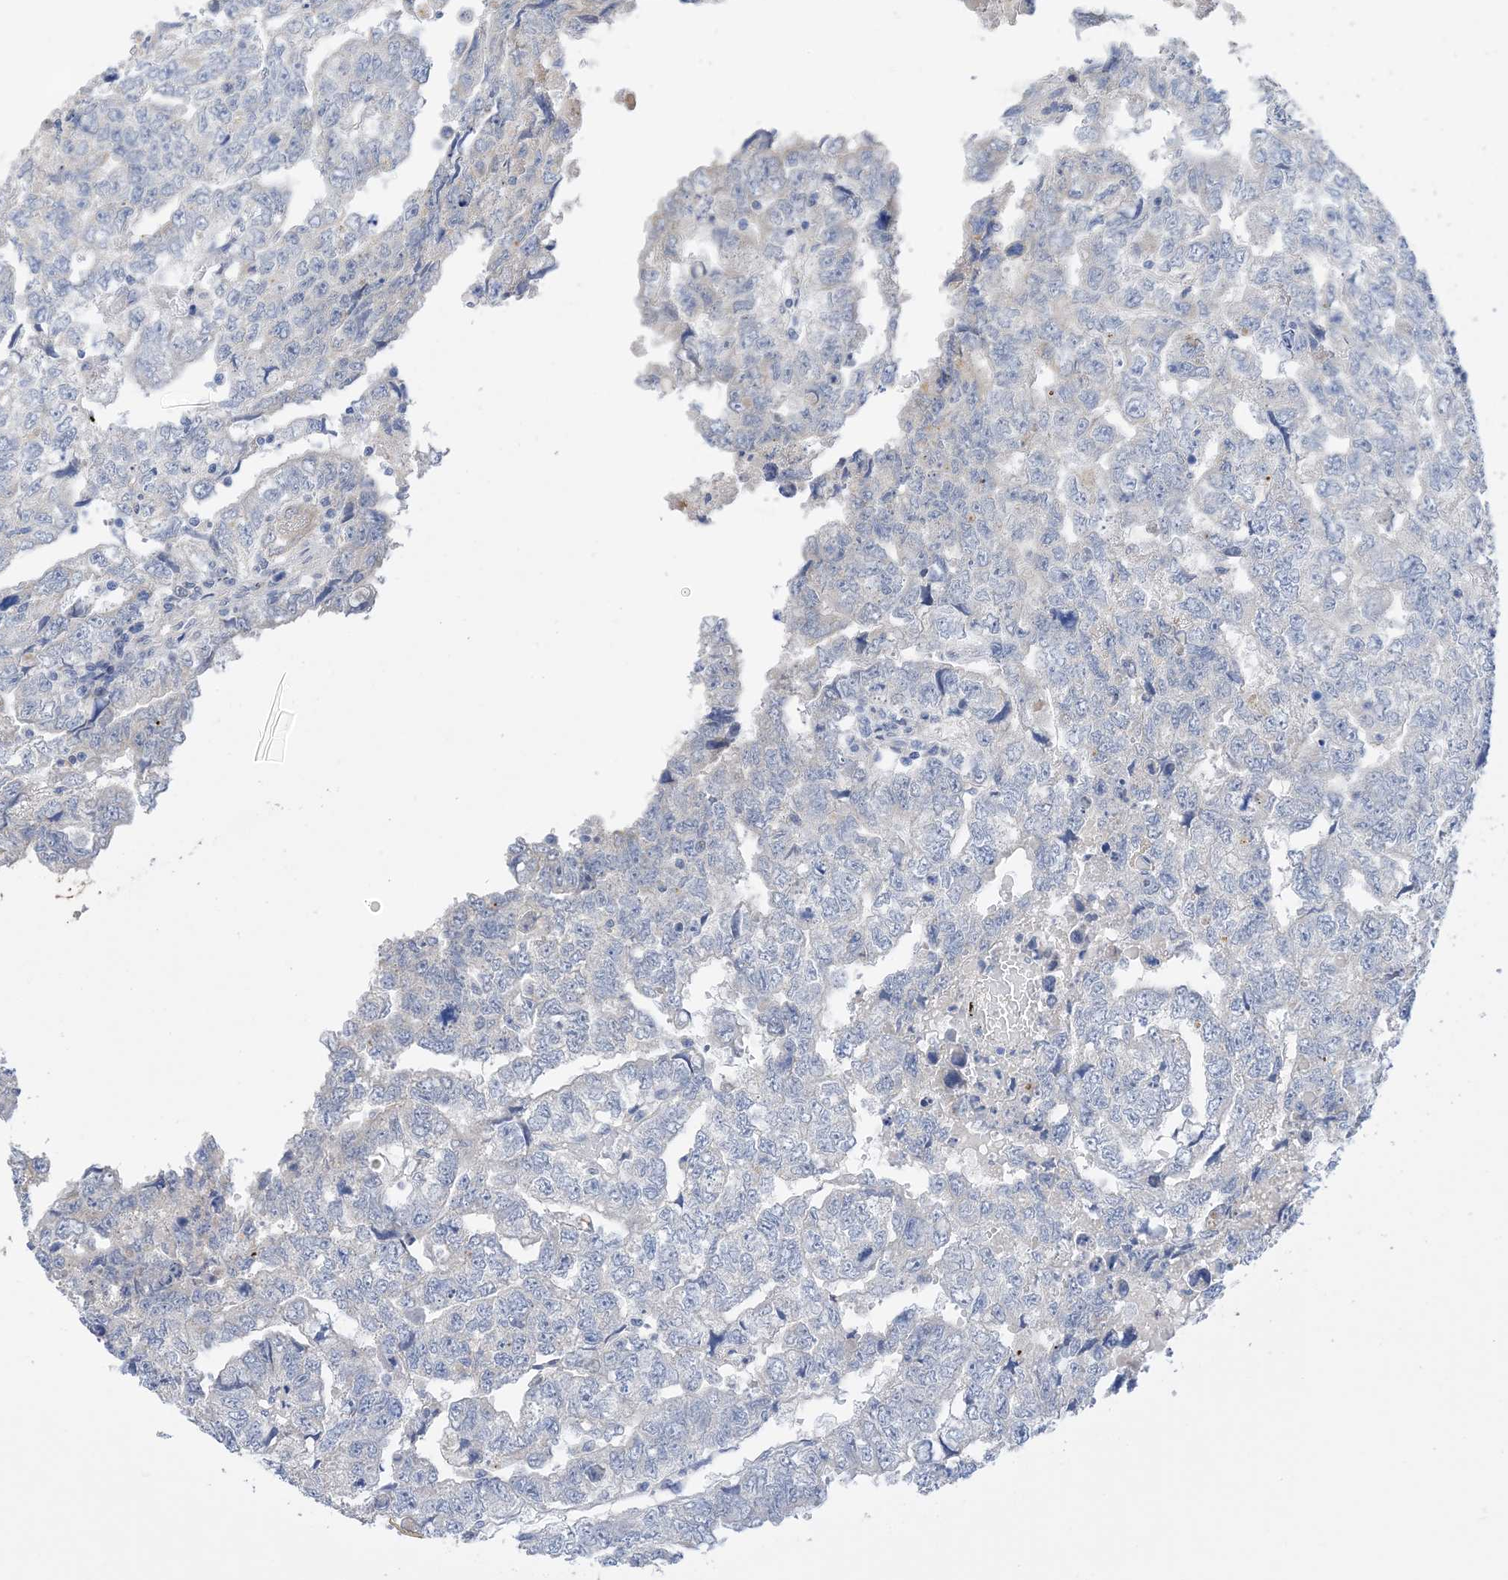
{"staining": {"intensity": "negative", "quantity": "none", "location": "none"}, "tissue": "testis cancer", "cell_type": "Tumor cells", "image_type": "cancer", "snomed": [{"axis": "morphology", "description": "Carcinoma, Embryonal, NOS"}, {"axis": "topography", "description": "Testis"}], "caption": "Testis cancer (embryonal carcinoma) was stained to show a protein in brown. There is no significant staining in tumor cells. (DAB (3,3'-diaminobenzidine) immunohistochemistry (IHC), high magnification).", "gene": "PLK4", "patient": {"sex": "male", "age": 36}}